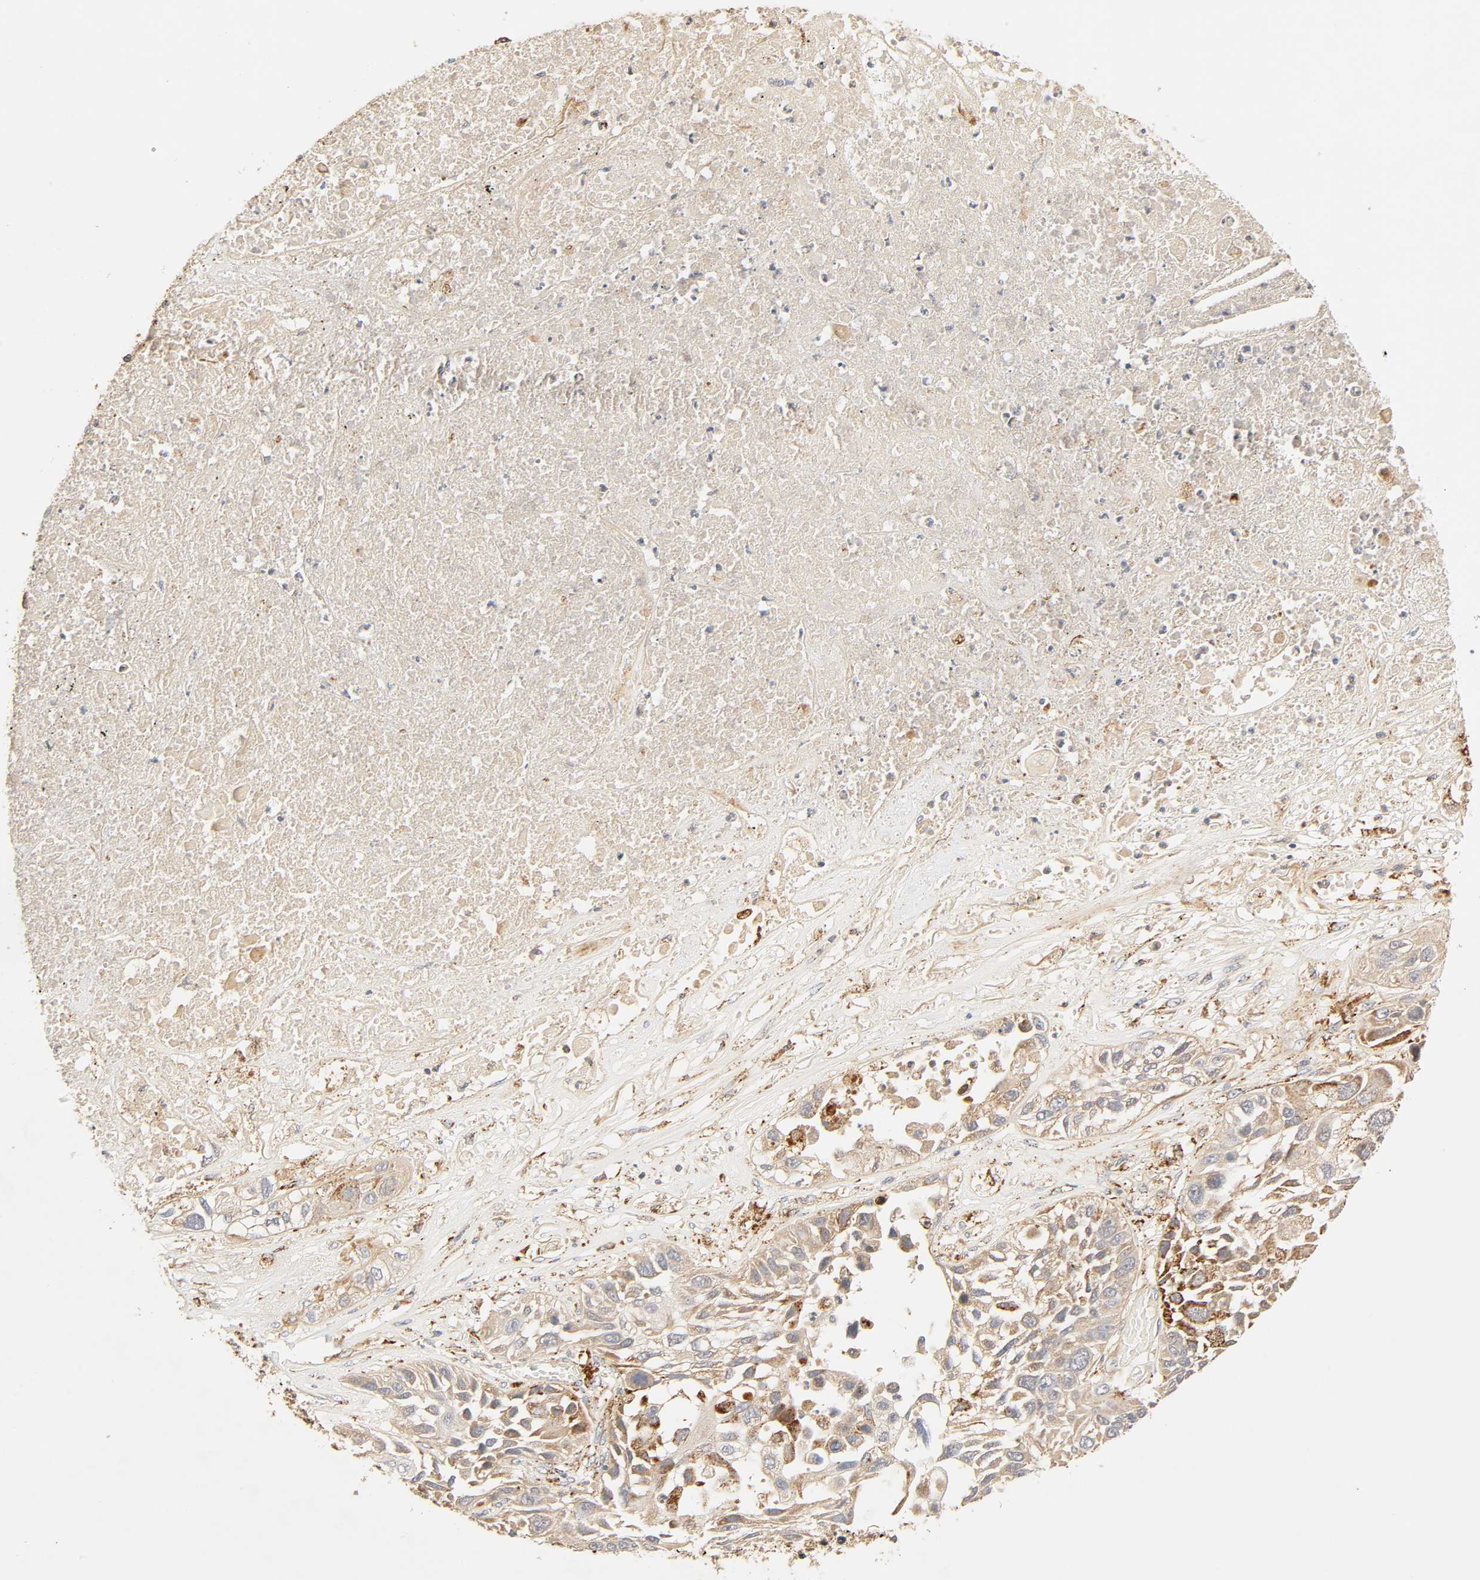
{"staining": {"intensity": "weak", "quantity": ">75%", "location": "cytoplasmic/membranous"}, "tissue": "lung cancer", "cell_type": "Tumor cells", "image_type": "cancer", "snomed": [{"axis": "morphology", "description": "Squamous cell carcinoma, NOS"}, {"axis": "topography", "description": "Lung"}], "caption": "Lung cancer tissue exhibits weak cytoplasmic/membranous staining in about >75% of tumor cells, visualized by immunohistochemistry. (Stains: DAB in brown, nuclei in blue, Microscopy: brightfield microscopy at high magnification).", "gene": "MAPK6", "patient": {"sex": "male", "age": 71}}